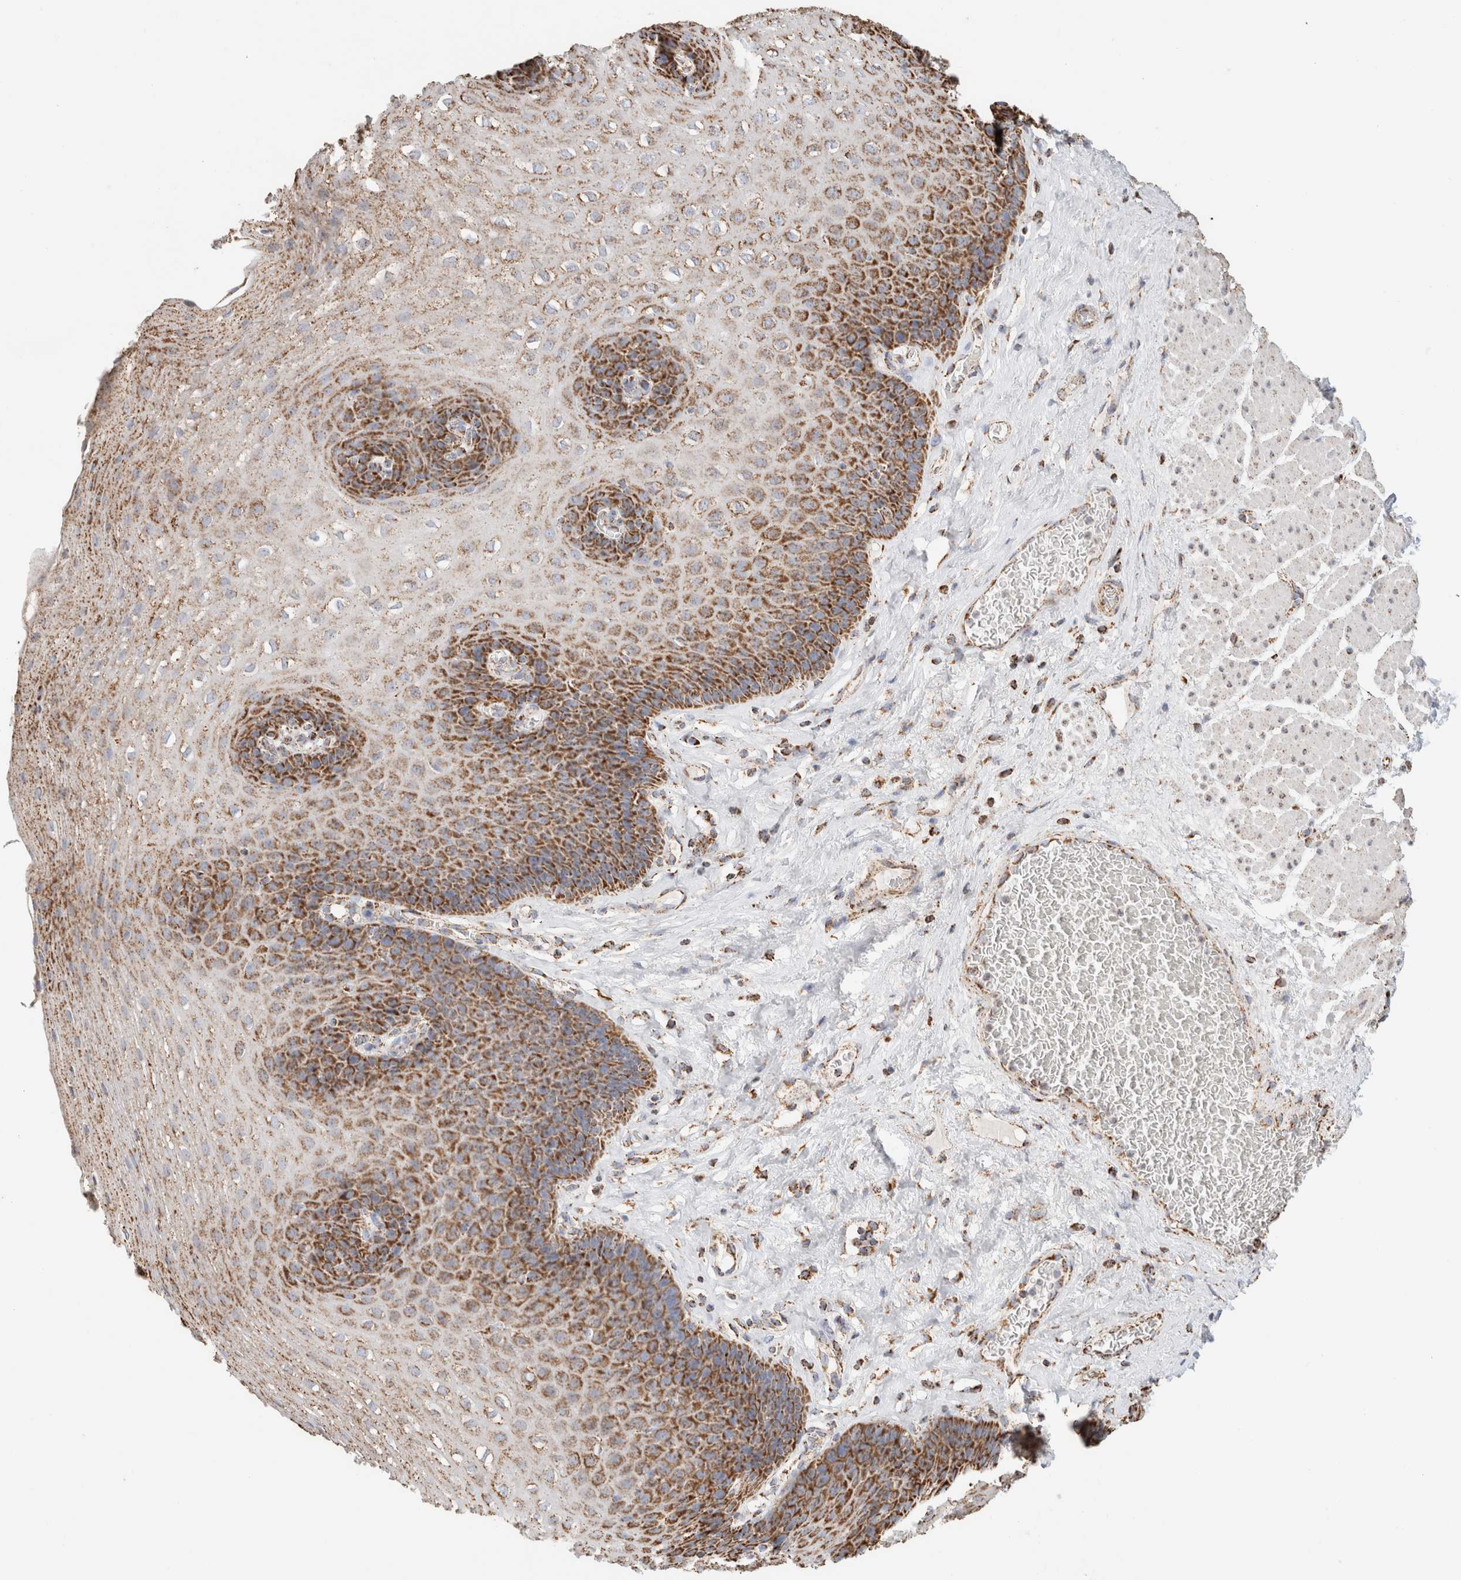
{"staining": {"intensity": "moderate", "quantity": ">75%", "location": "cytoplasmic/membranous"}, "tissue": "esophagus", "cell_type": "Squamous epithelial cells", "image_type": "normal", "snomed": [{"axis": "morphology", "description": "Normal tissue, NOS"}, {"axis": "topography", "description": "Esophagus"}], "caption": "Protein staining by immunohistochemistry exhibits moderate cytoplasmic/membranous staining in approximately >75% of squamous epithelial cells in unremarkable esophagus. The staining is performed using DAB (3,3'-diaminobenzidine) brown chromogen to label protein expression. The nuclei are counter-stained blue using hematoxylin.", "gene": "C1QBP", "patient": {"sex": "female", "age": 66}}